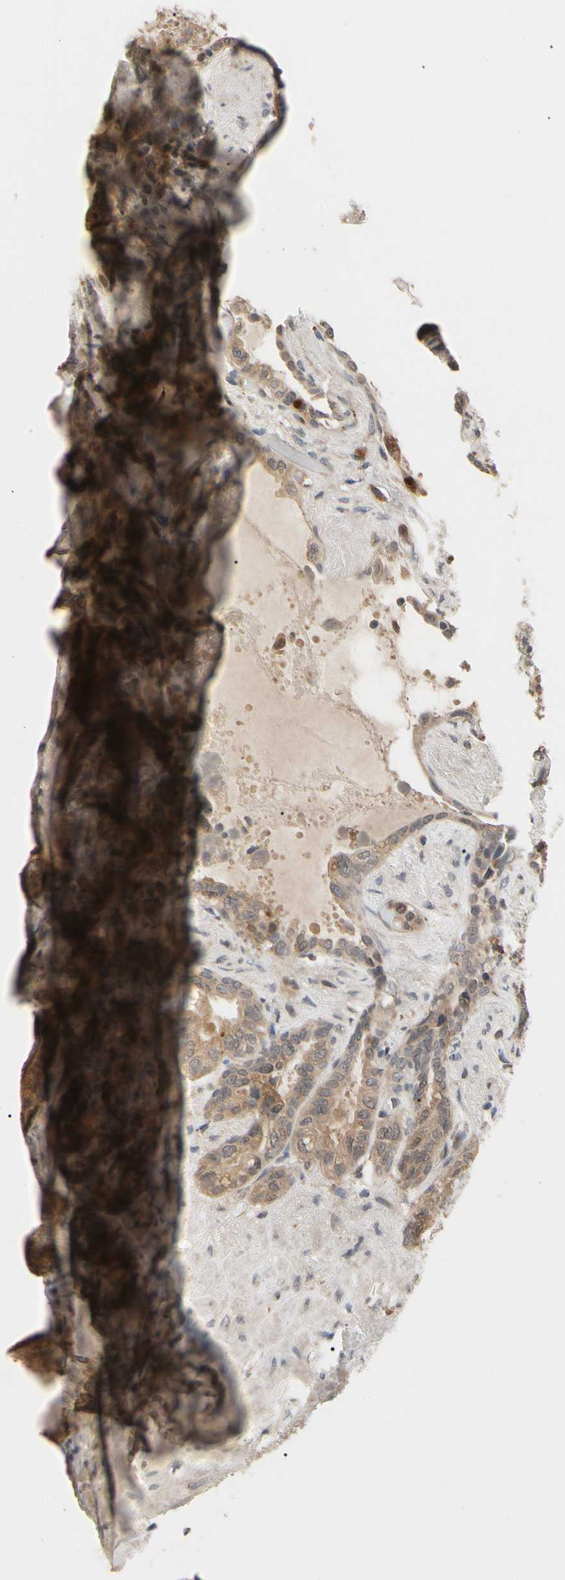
{"staining": {"intensity": "moderate", "quantity": ">75%", "location": "cytoplasmic/membranous"}, "tissue": "seminal vesicle", "cell_type": "Glandular cells", "image_type": "normal", "snomed": [{"axis": "morphology", "description": "Normal tissue, NOS"}, {"axis": "topography", "description": "Seminal veicle"}], "caption": "Glandular cells reveal medium levels of moderate cytoplasmic/membranous expression in about >75% of cells in normal seminal vesicle.", "gene": "CYTIP", "patient": {"sex": "male", "age": 61}}